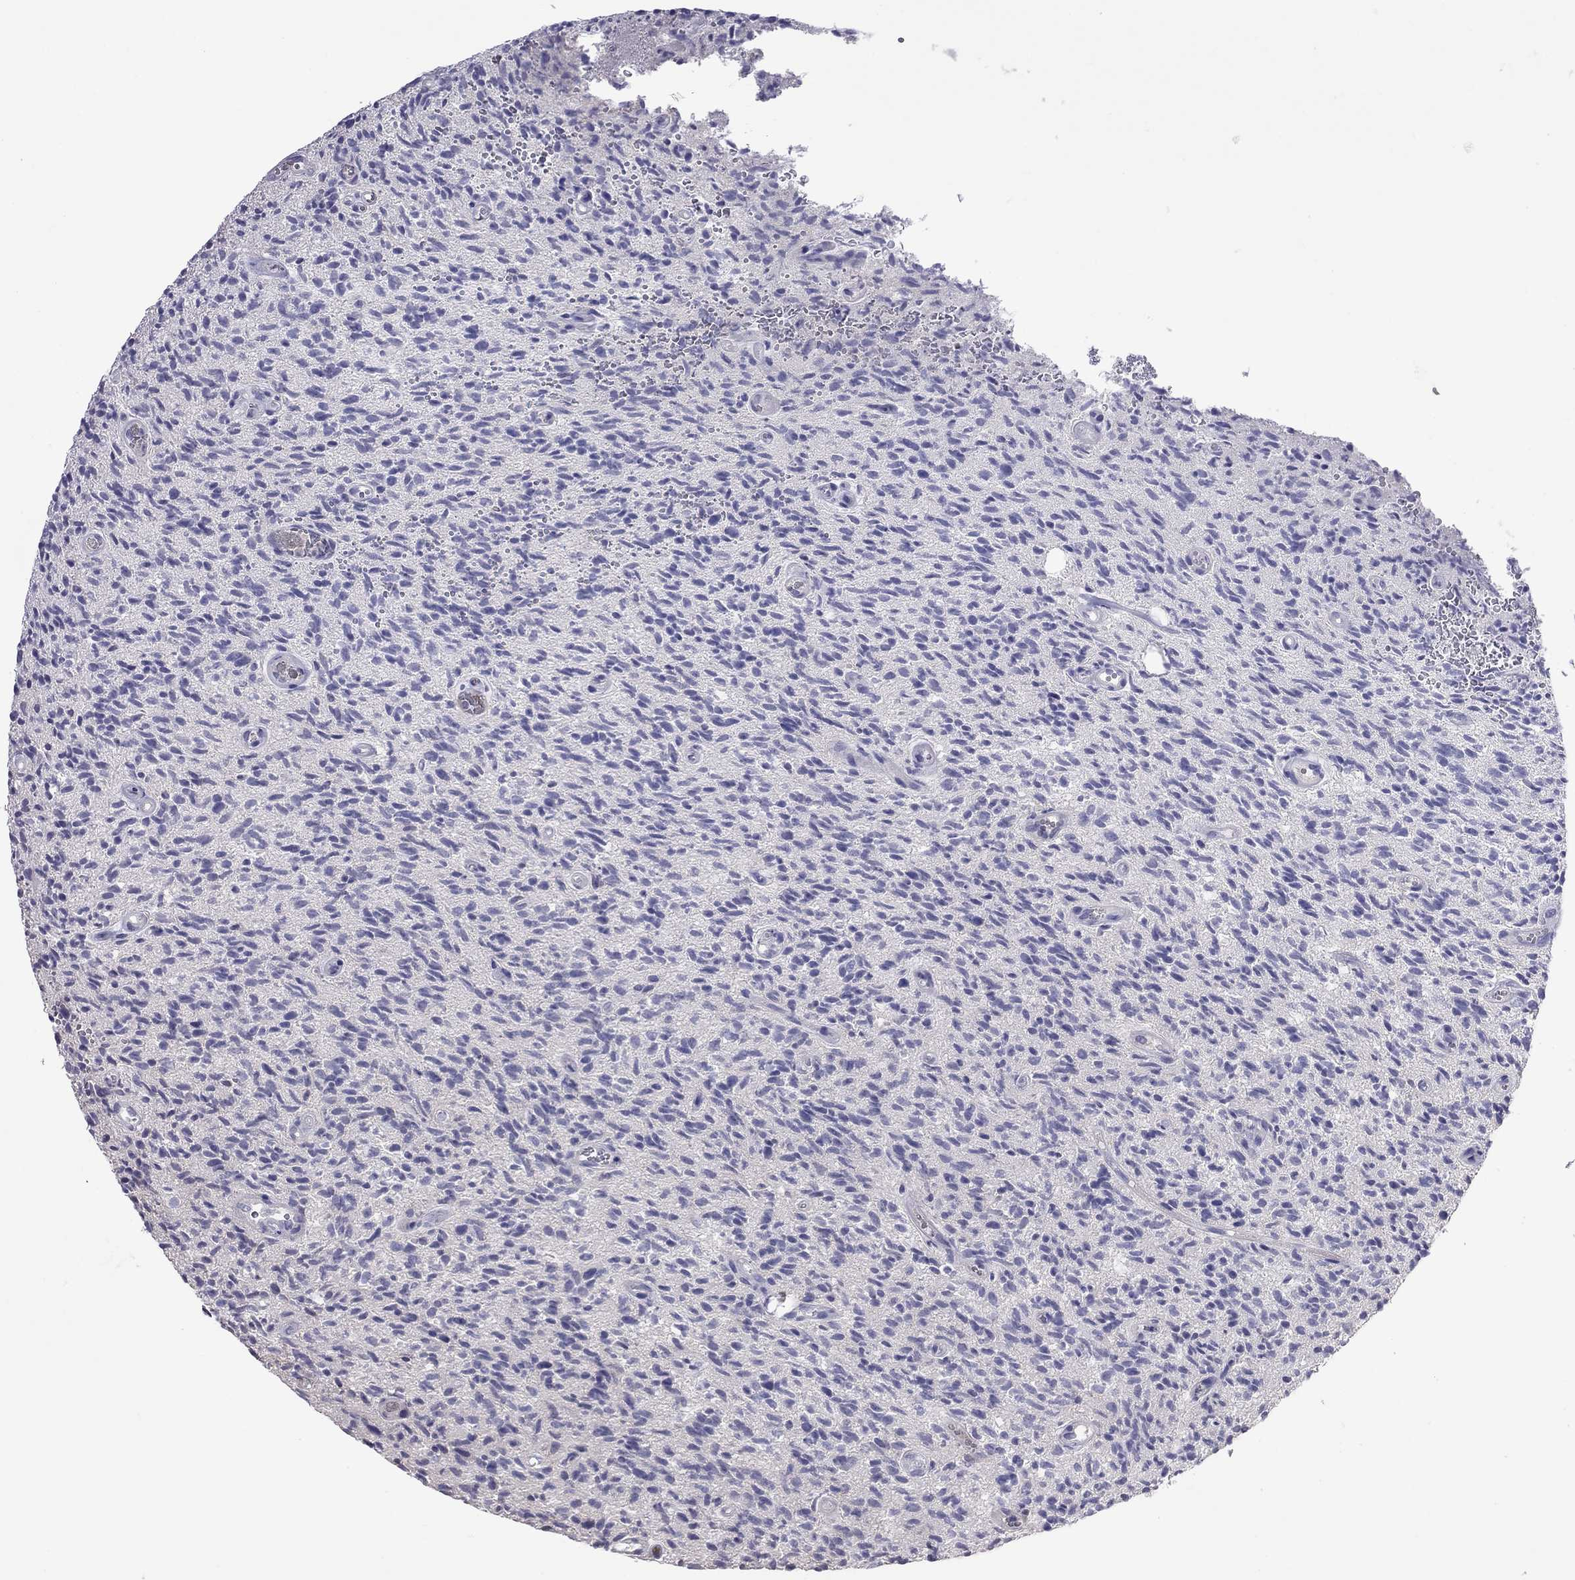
{"staining": {"intensity": "negative", "quantity": "none", "location": "none"}, "tissue": "glioma", "cell_type": "Tumor cells", "image_type": "cancer", "snomed": [{"axis": "morphology", "description": "Glioma, malignant, High grade"}, {"axis": "topography", "description": "Brain"}], "caption": "Glioma was stained to show a protein in brown. There is no significant positivity in tumor cells.", "gene": "FEZ1", "patient": {"sex": "male", "age": 64}}